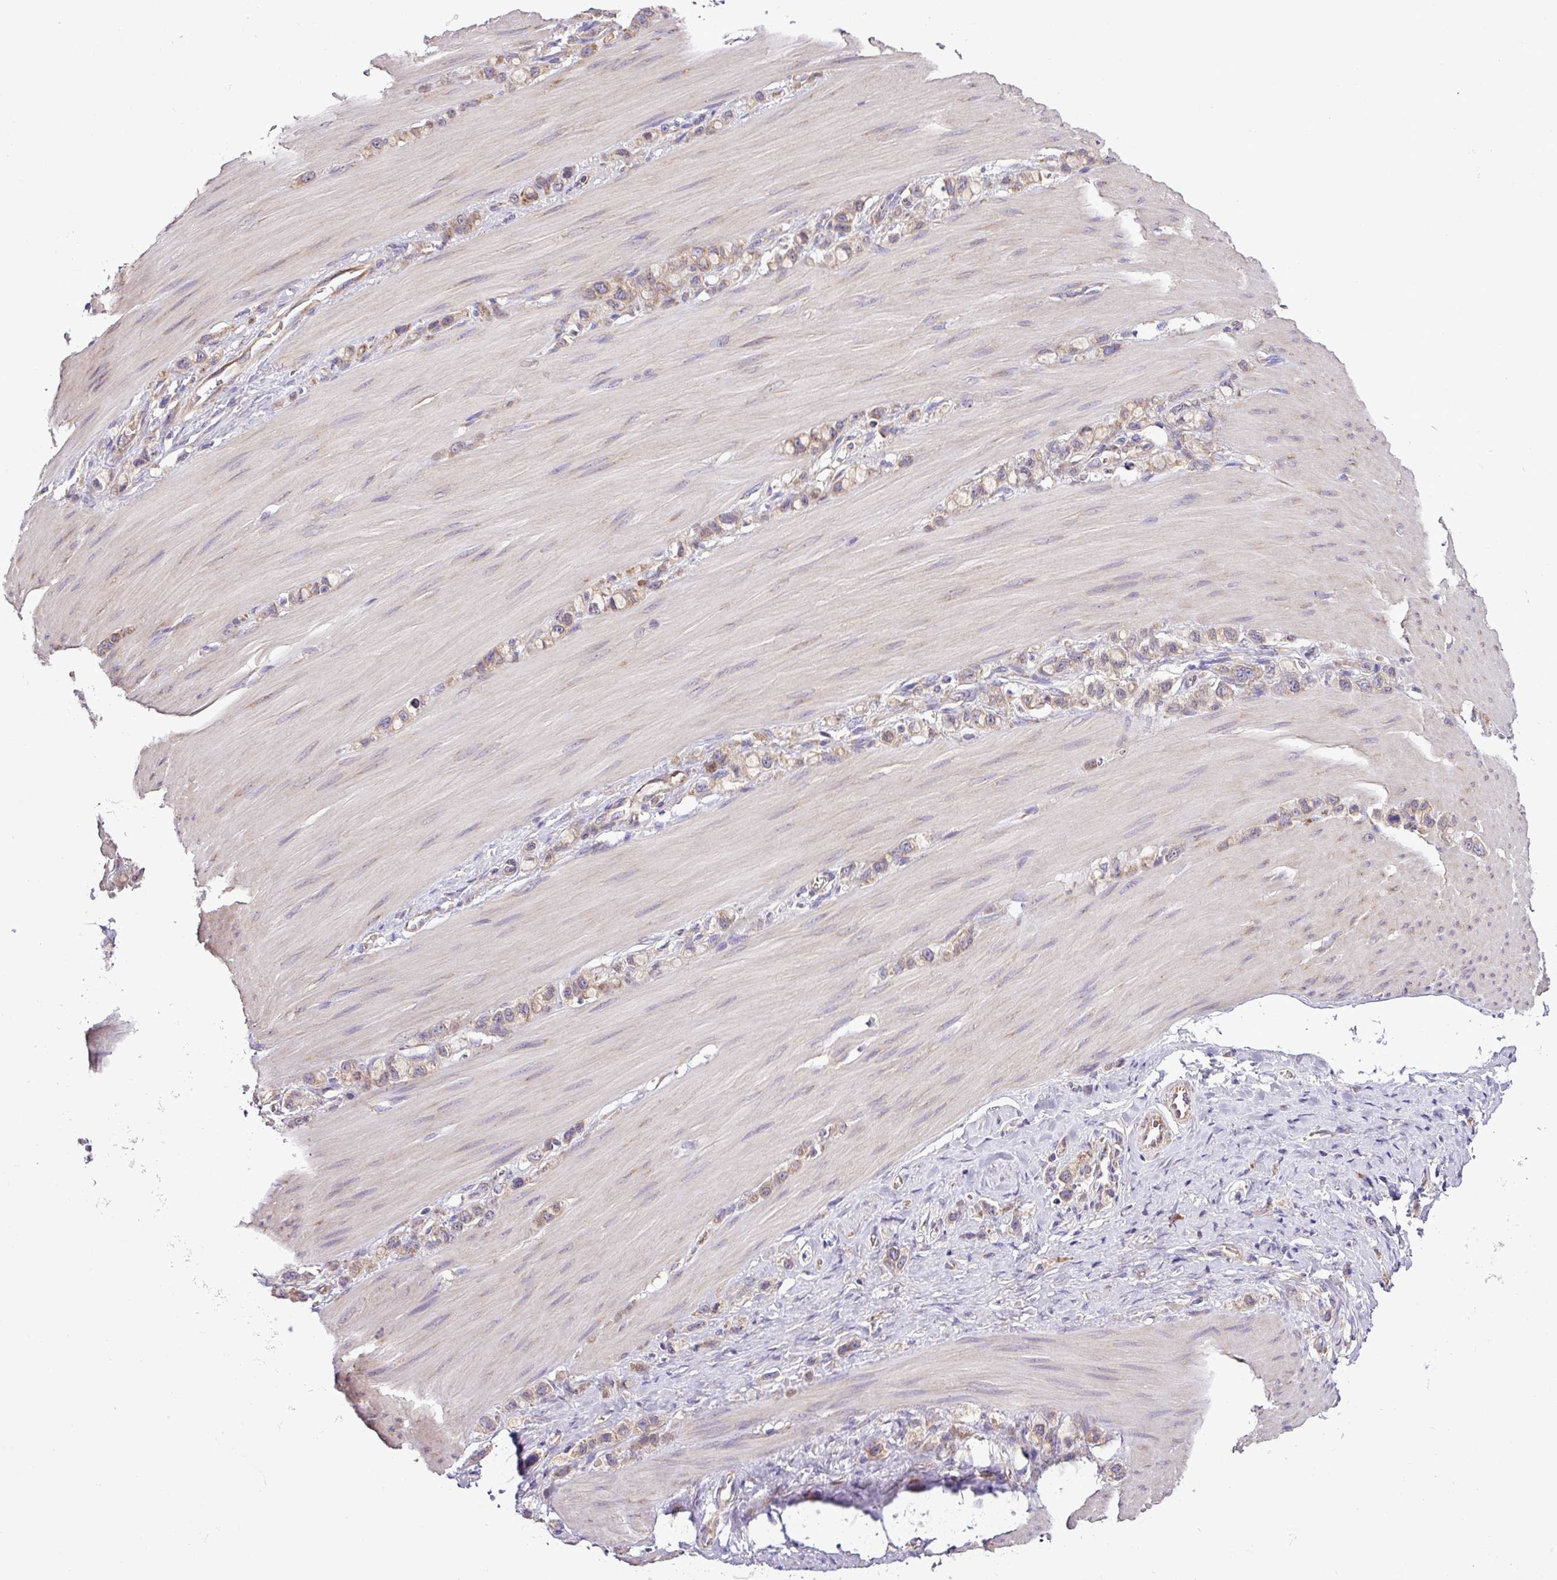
{"staining": {"intensity": "moderate", "quantity": ">75%", "location": "cytoplasmic/membranous"}, "tissue": "stomach cancer", "cell_type": "Tumor cells", "image_type": "cancer", "snomed": [{"axis": "morphology", "description": "Adenocarcinoma, NOS"}, {"axis": "topography", "description": "Stomach"}], "caption": "A brown stain shows moderate cytoplasmic/membranous positivity of a protein in stomach adenocarcinoma tumor cells.", "gene": "RPL13", "patient": {"sex": "female", "age": 65}}